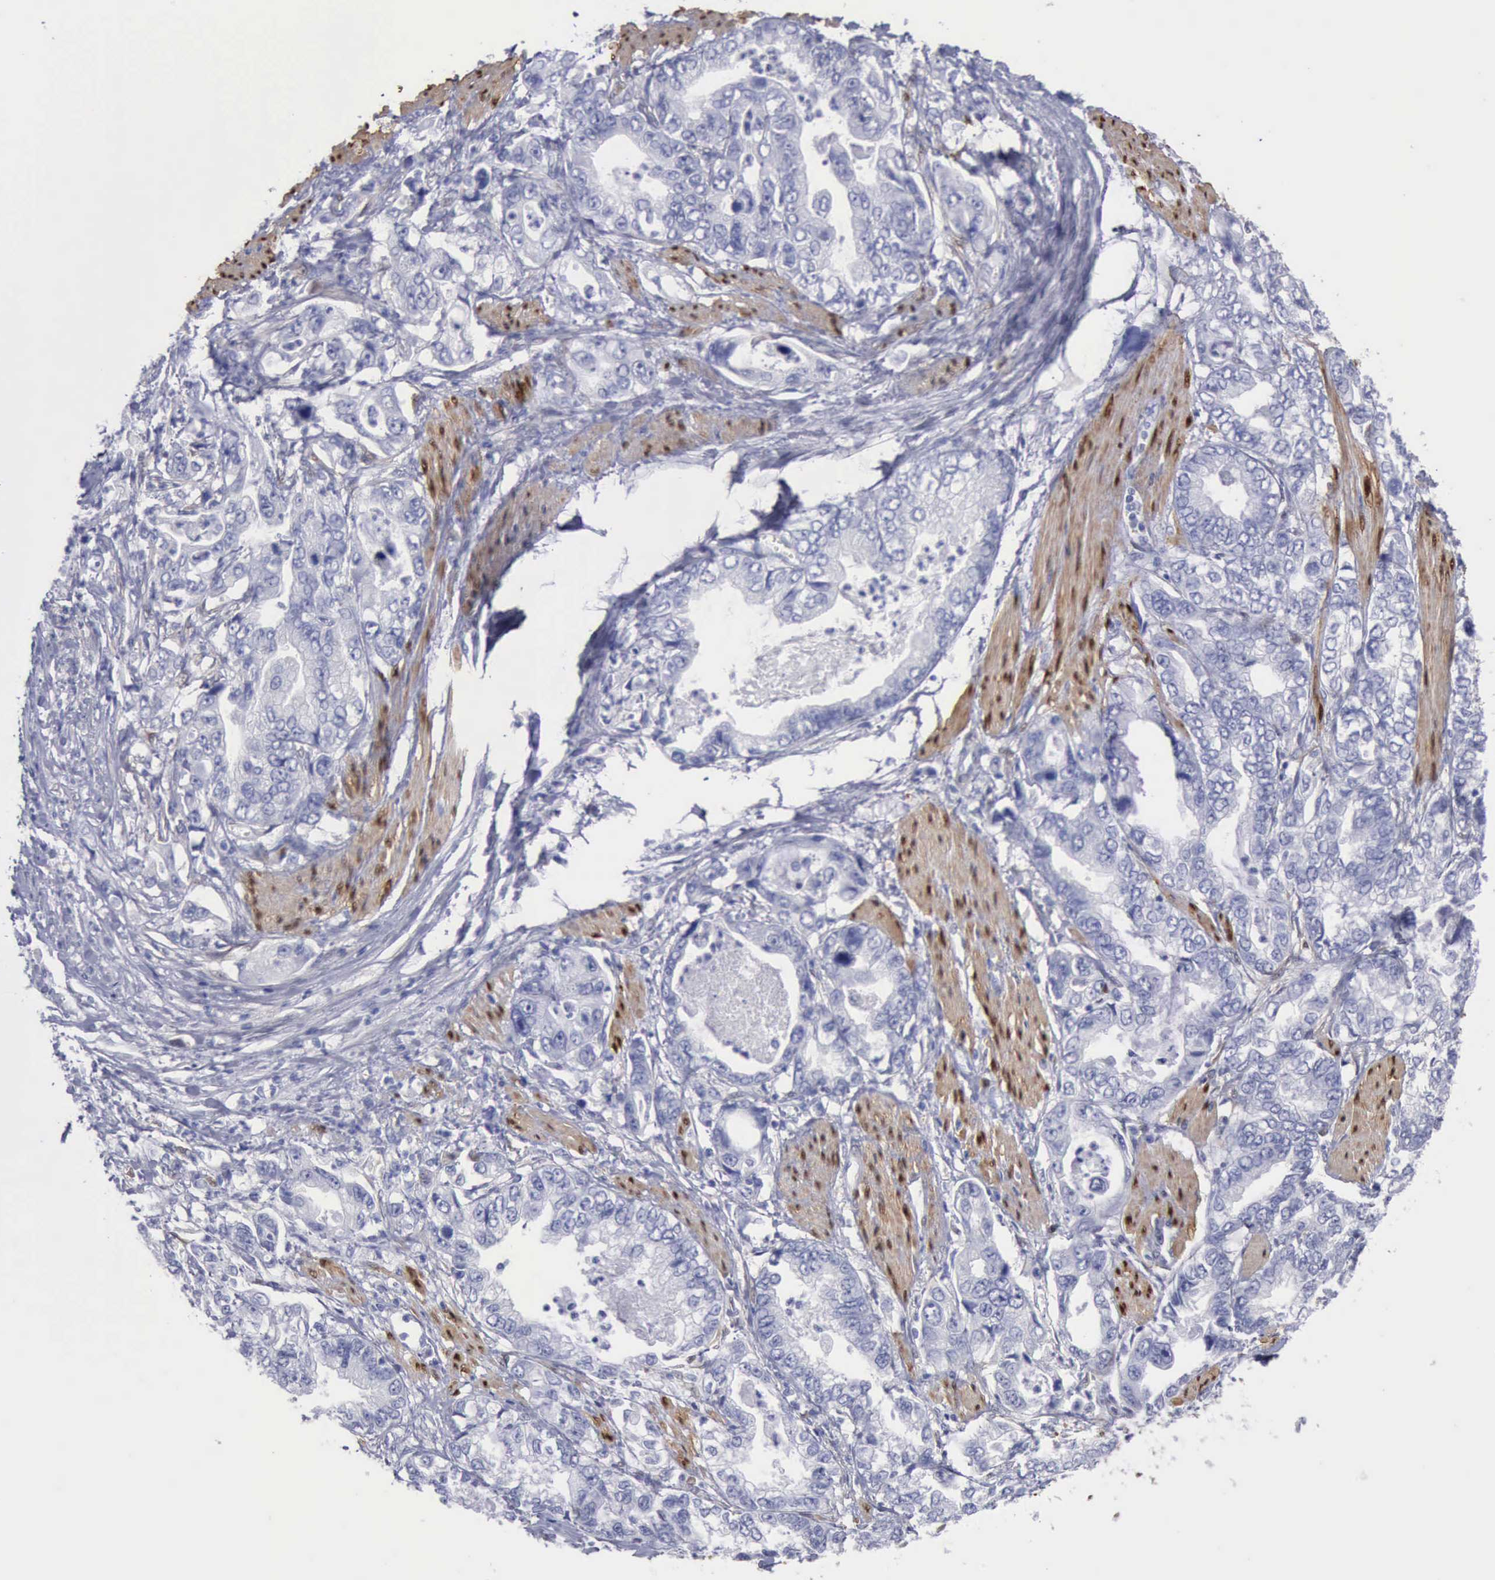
{"staining": {"intensity": "negative", "quantity": "none", "location": "none"}, "tissue": "stomach cancer", "cell_type": "Tumor cells", "image_type": "cancer", "snomed": [{"axis": "morphology", "description": "Adenocarcinoma, NOS"}, {"axis": "topography", "description": "Pancreas"}, {"axis": "topography", "description": "Stomach, upper"}], "caption": "Photomicrograph shows no significant protein expression in tumor cells of adenocarcinoma (stomach).", "gene": "FHL1", "patient": {"sex": "male", "age": 77}}